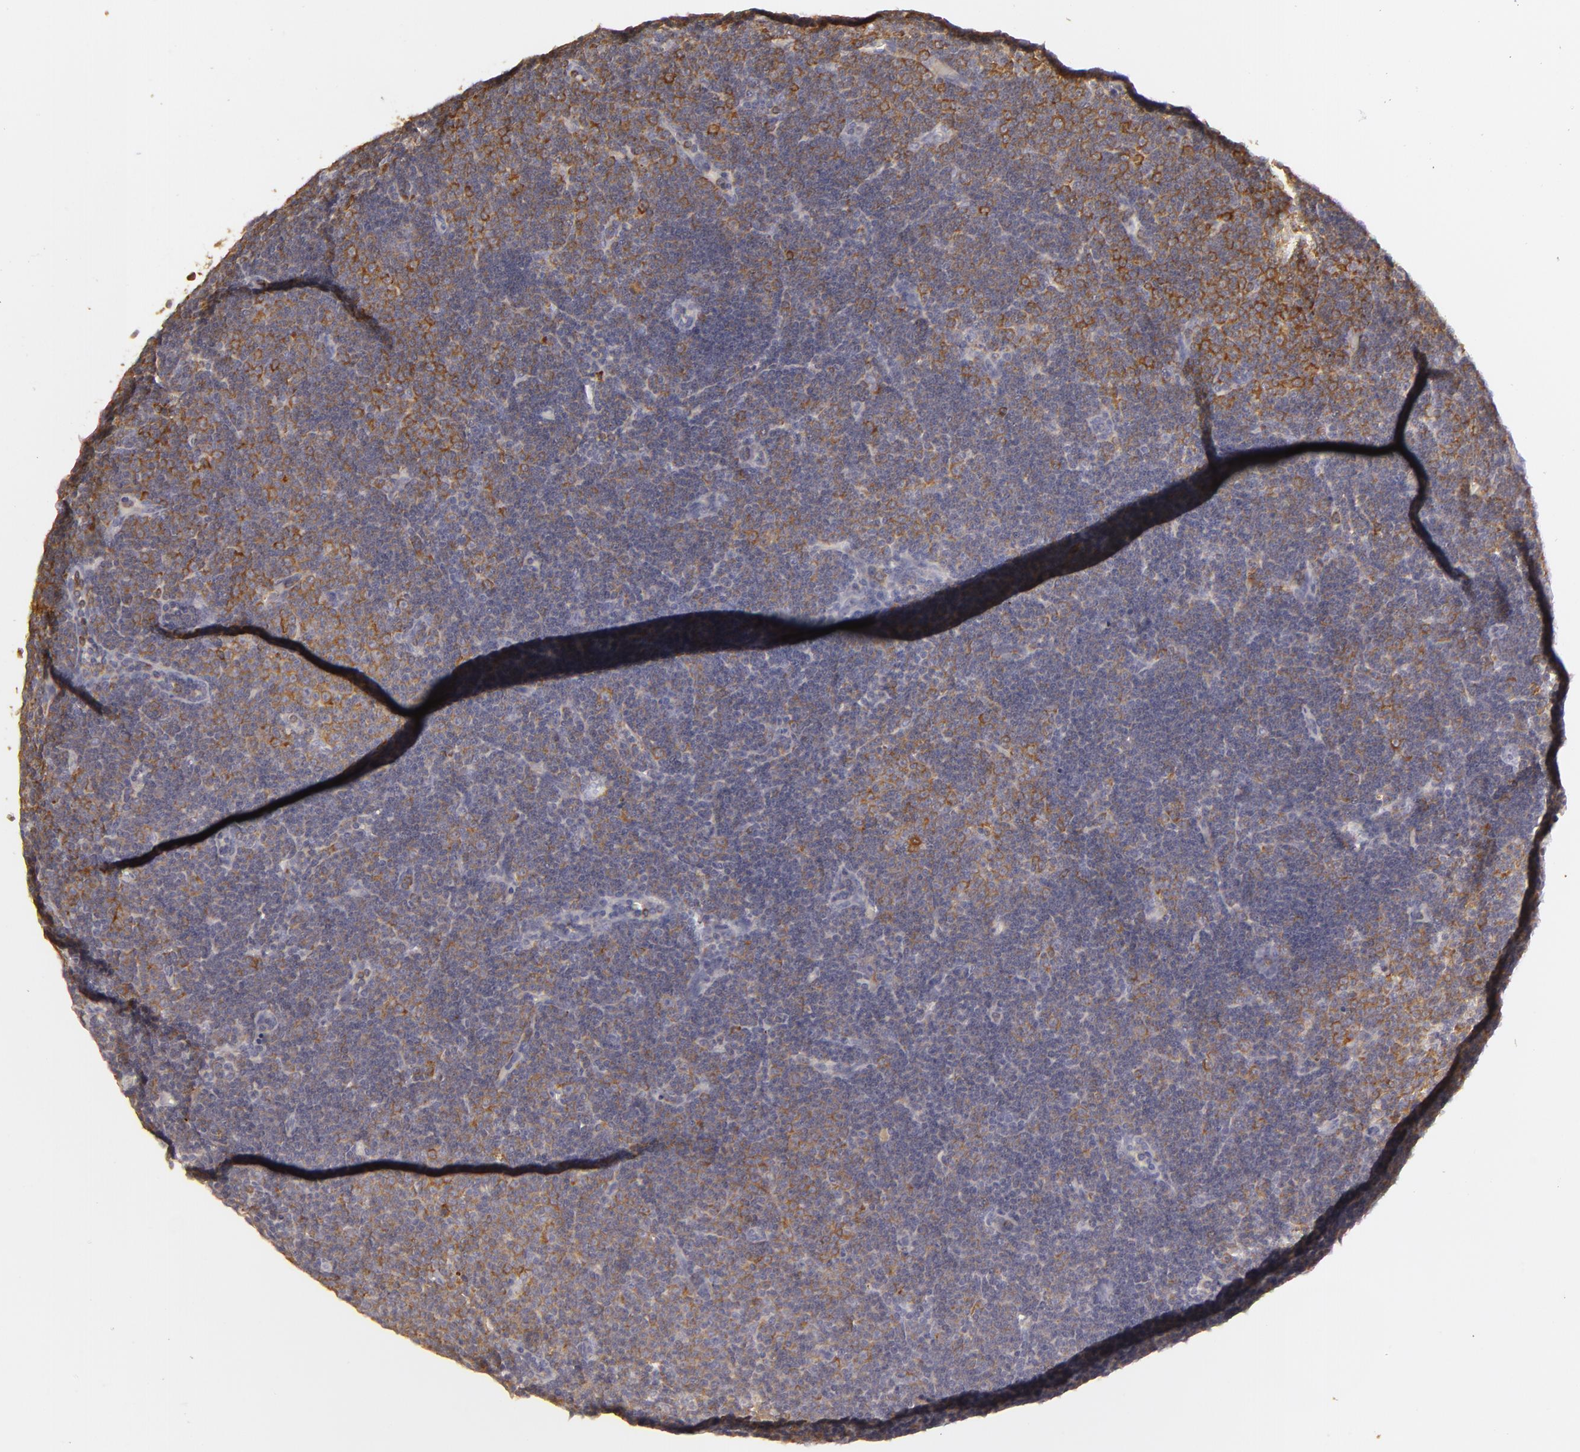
{"staining": {"intensity": "moderate", "quantity": "<25%", "location": "cytoplasmic/membranous"}, "tissue": "lymphoma", "cell_type": "Tumor cells", "image_type": "cancer", "snomed": [{"axis": "morphology", "description": "Malignant lymphoma, non-Hodgkin's type, Low grade"}, {"axis": "topography", "description": "Lymph node"}], "caption": "Protein staining exhibits moderate cytoplasmic/membranous staining in approximately <25% of tumor cells in malignant lymphoma, non-Hodgkin's type (low-grade).", "gene": "APOBEC3G", "patient": {"sex": "male", "age": 57}}